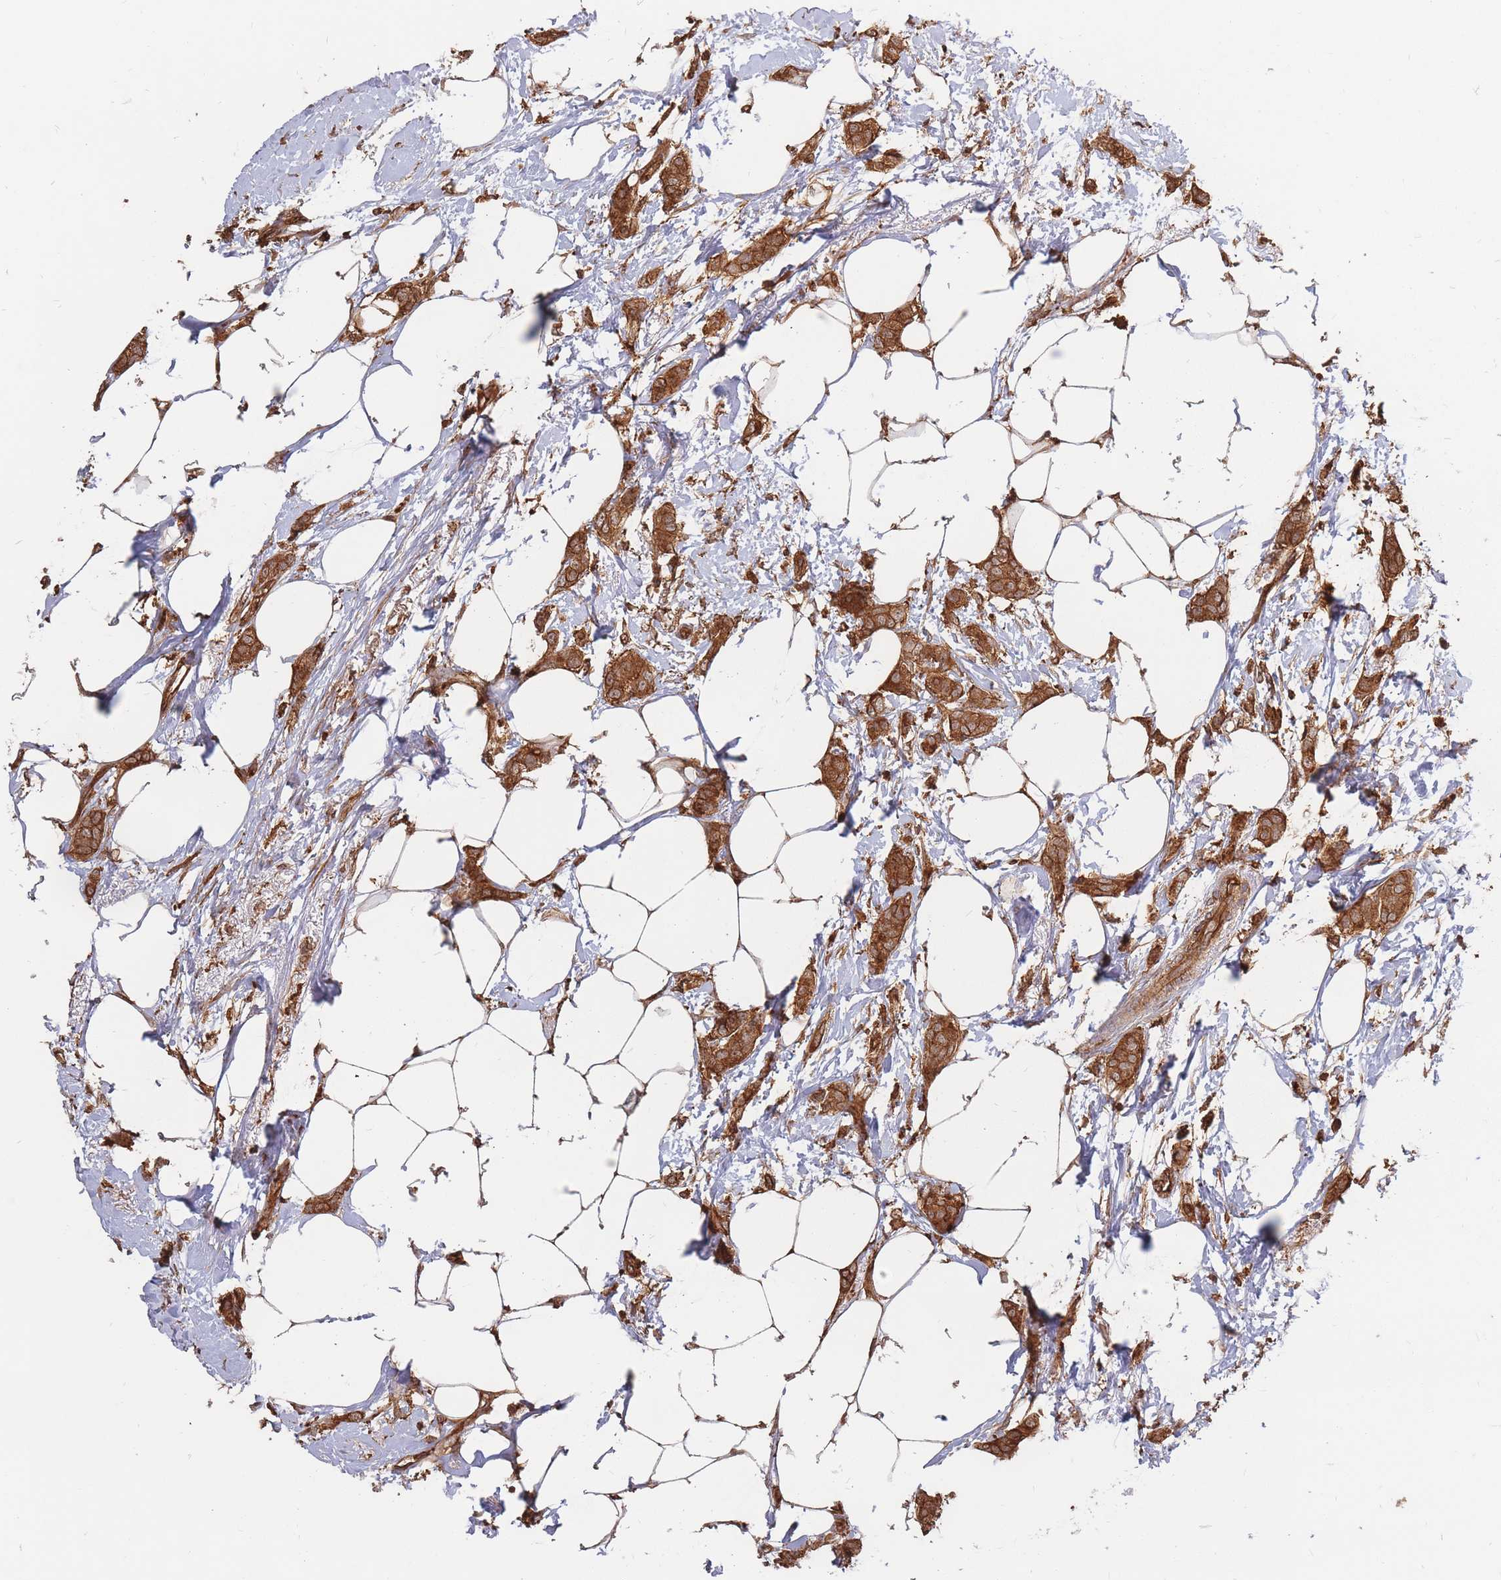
{"staining": {"intensity": "strong", "quantity": ">75%", "location": "cytoplasmic/membranous"}, "tissue": "breast cancer", "cell_type": "Tumor cells", "image_type": "cancer", "snomed": [{"axis": "morphology", "description": "Duct carcinoma"}, {"axis": "topography", "description": "Breast"}], "caption": "The immunohistochemical stain highlights strong cytoplasmic/membranous expression in tumor cells of breast cancer (infiltrating ductal carcinoma) tissue. Nuclei are stained in blue.", "gene": "RASSF2", "patient": {"sex": "female", "age": 72}}